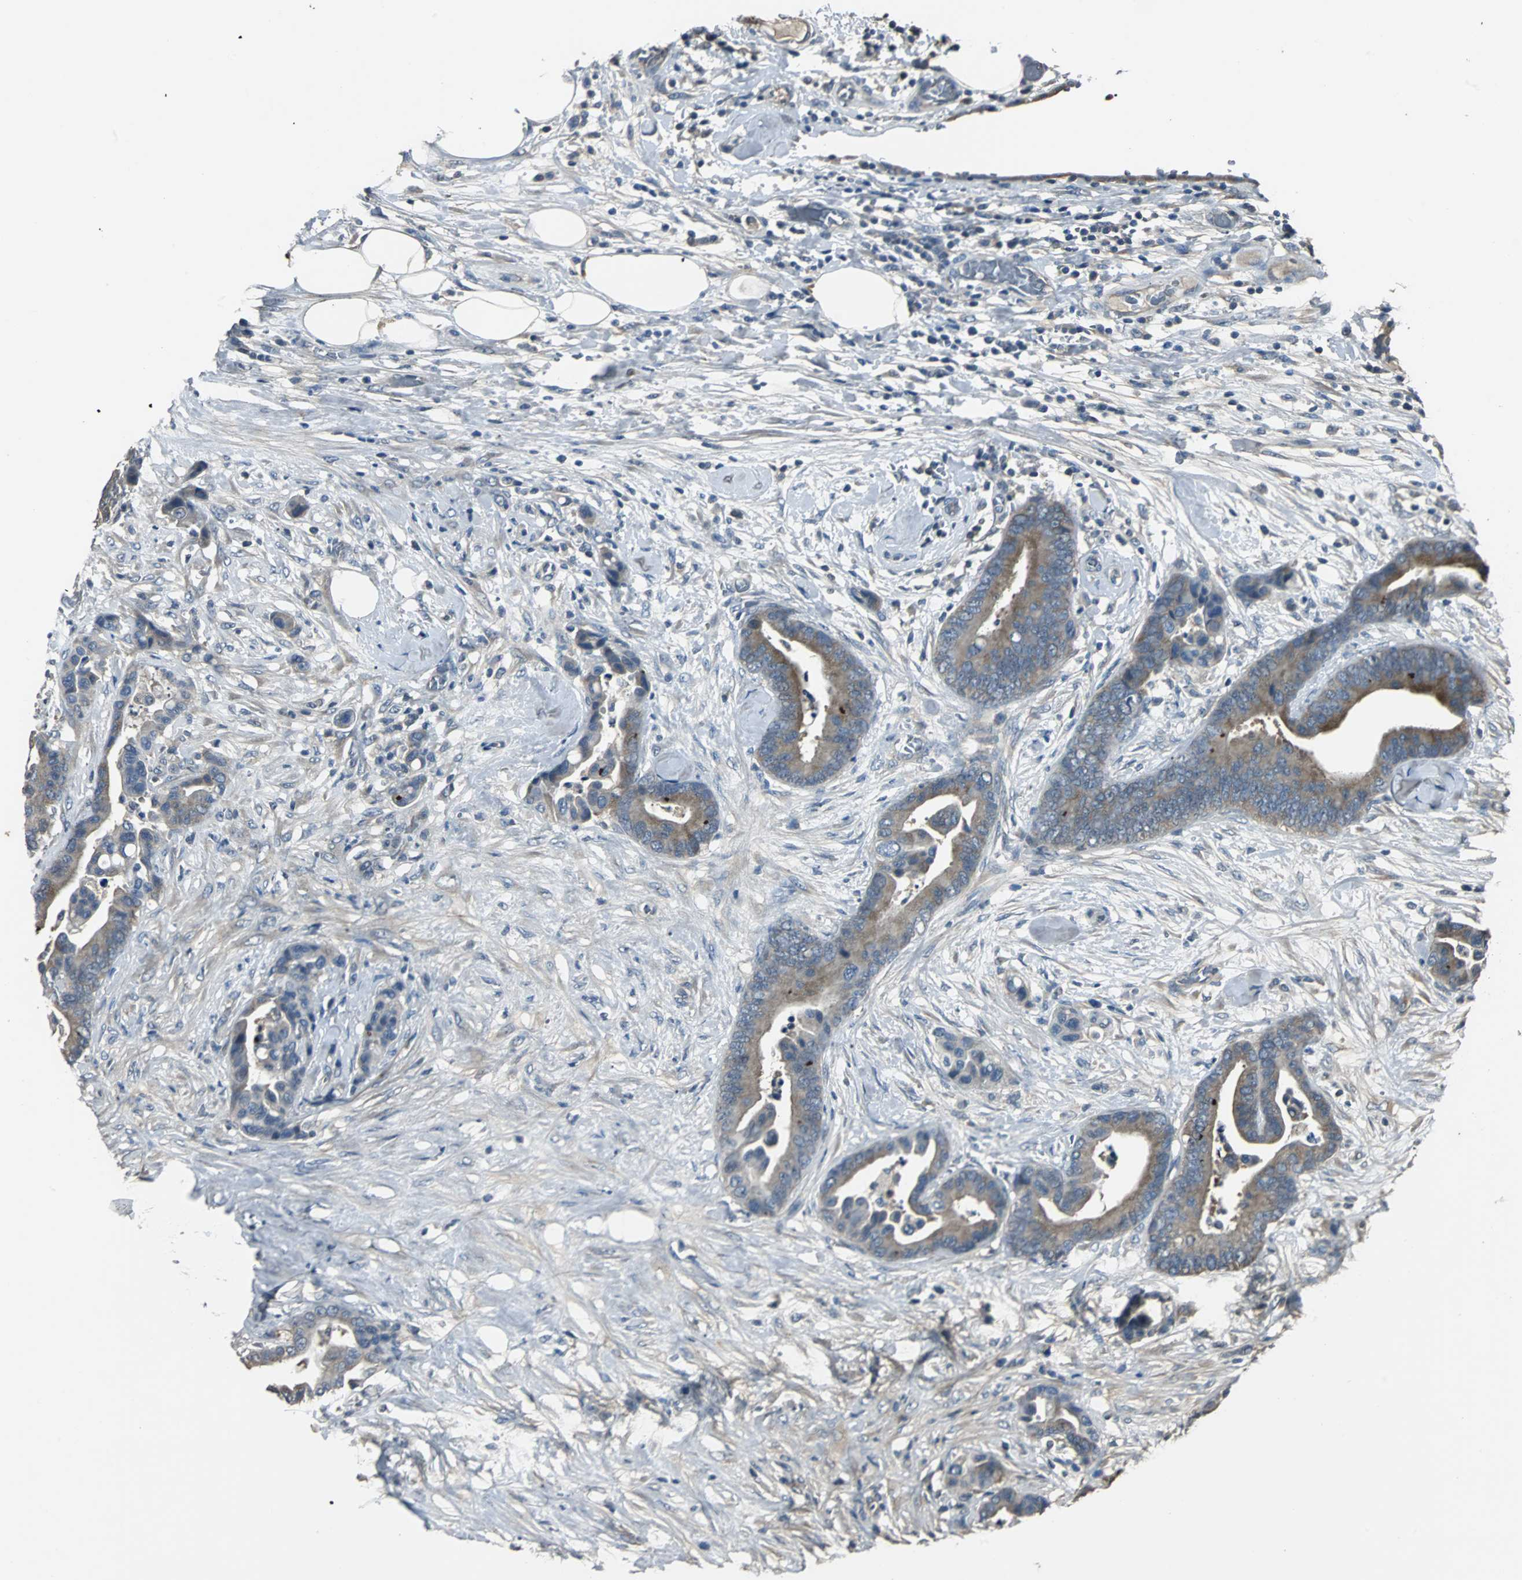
{"staining": {"intensity": "moderate", "quantity": "25%-75%", "location": "cytoplasmic/membranous"}, "tissue": "colorectal cancer", "cell_type": "Tumor cells", "image_type": "cancer", "snomed": [{"axis": "morphology", "description": "Adenocarcinoma, NOS"}, {"axis": "topography", "description": "Colon"}], "caption": "Immunohistochemistry photomicrograph of neoplastic tissue: colorectal cancer stained using immunohistochemistry (IHC) reveals medium levels of moderate protein expression localized specifically in the cytoplasmic/membranous of tumor cells, appearing as a cytoplasmic/membranous brown color.", "gene": "ABHD2", "patient": {"sex": "male", "age": 82}}